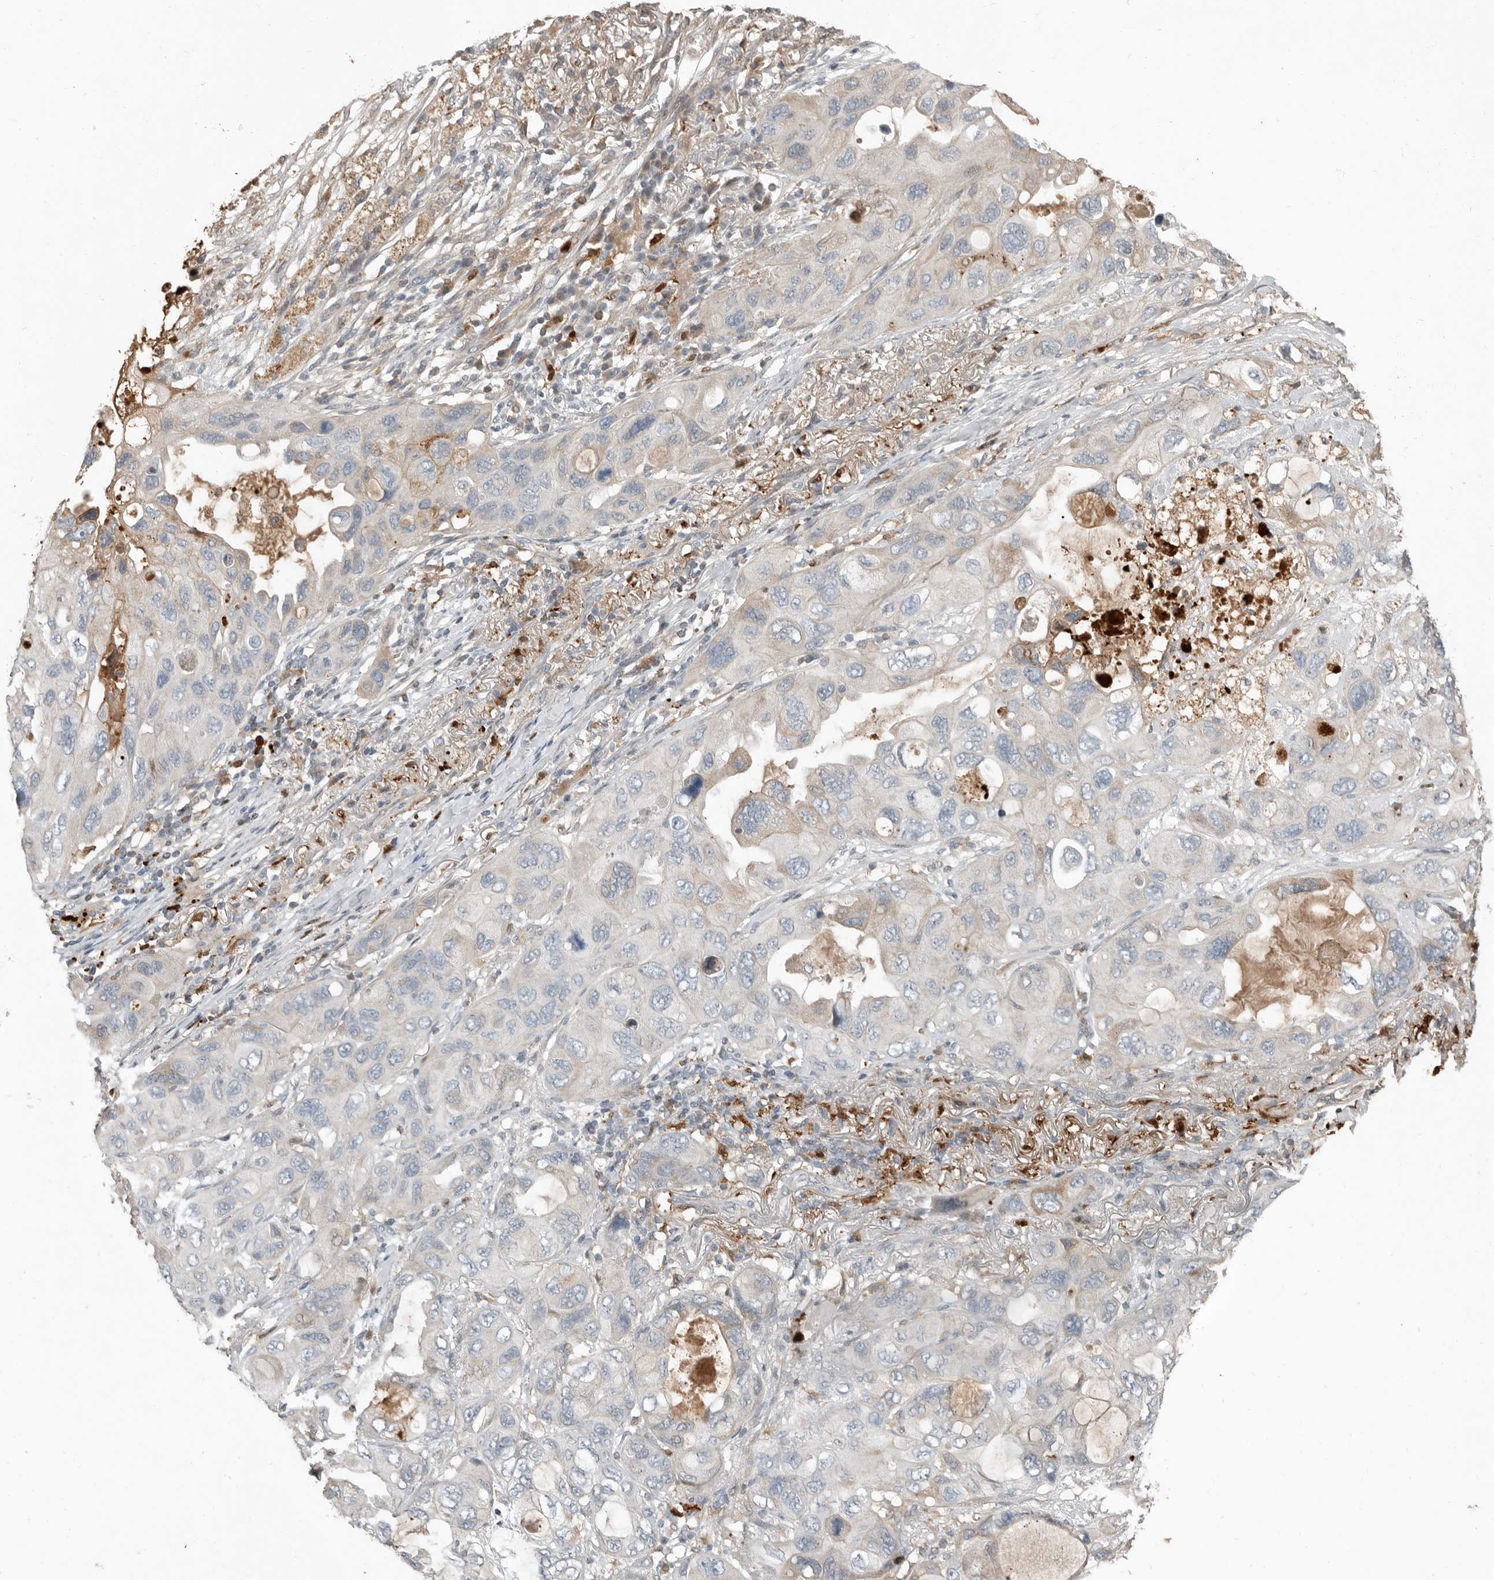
{"staining": {"intensity": "weak", "quantity": "<25%", "location": "cytoplasmic/membranous"}, "tissue": "lung cancer", "cell_type": "Tumor cells", "image_type": "cancer", "snomed": [{"axis": "morphology", "description": "Squamous cell carcinoma, NOS"}, {"axis": "topography", "description": "Lung"}], "caption": "The immunohistochemistry (IHC) photomicrograph has no significant staining in tumor cells of lung squamous cell carcinoma tissue. Brightfield microscopy of immunohistochemistry (IHC) stained with DAB (3,3'-diaminobenzidine) (brown) and hematoxylin (blue), captured at high magnification.", "gene": "KLHL38", "patient": {"sex": "female", "age": 73}}